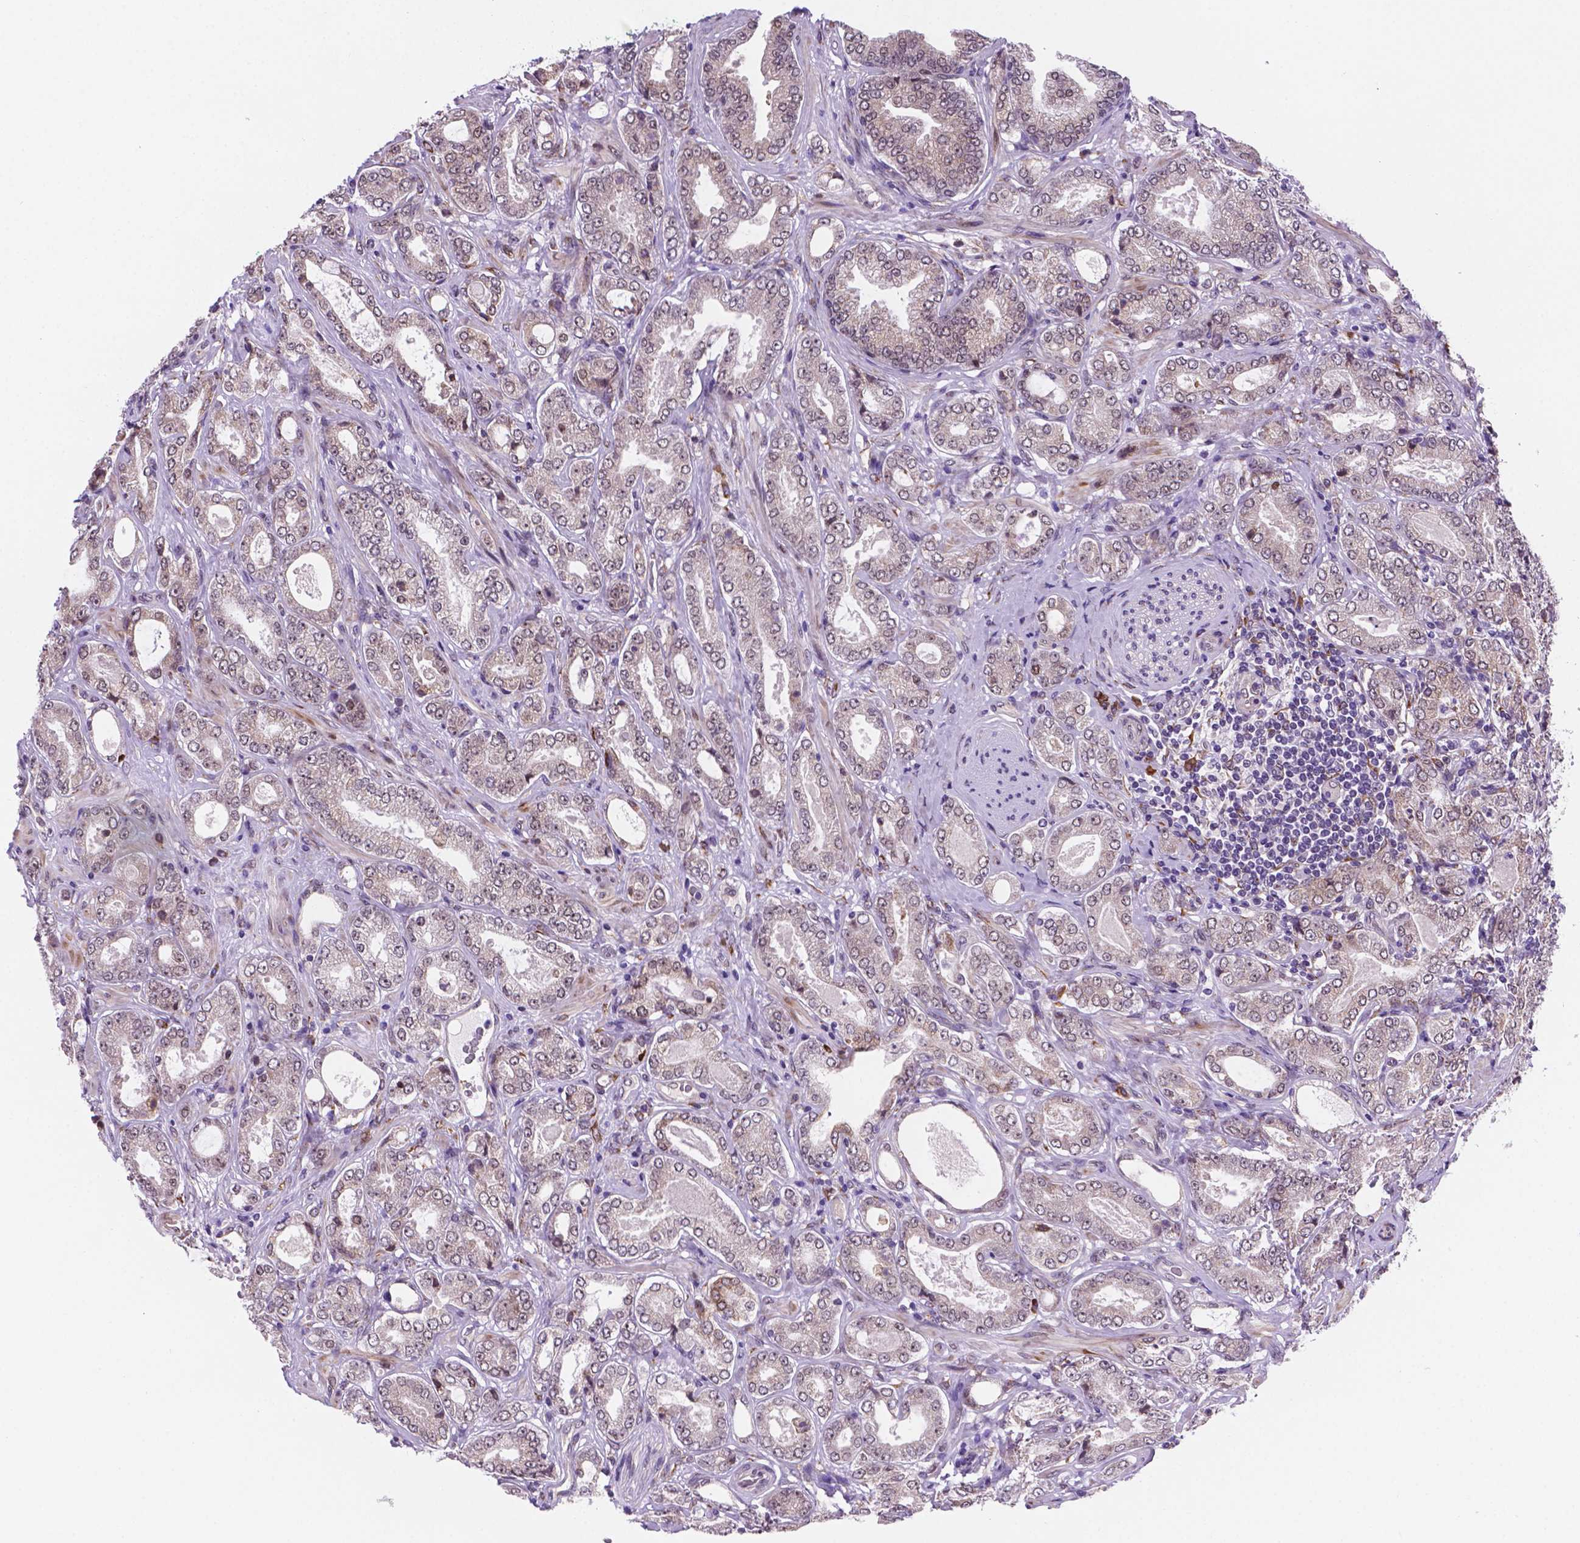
{"staining": {"intensity": "weak", "quantity": "25%-75%", "location": "cytoplasmic/membranous,nuclear"}, "tissue": "prostate cancer", "cell_type": "Tumor cells", "image_type": "cancer", "snomed": [{"axis": "morphology", "description": "Adenocarcinoma, NOS"}, {"axis": "topography", "description": "Prostate"}], "caption": "Protein analysis of prostate adenocarcinoma tissue shows weak cytoplasmic/membranous and nuclear positivity in about 25%-75% of tumor cells.", "gene": "FNIP1", "patient": {"sex": "male", "age": 64}}